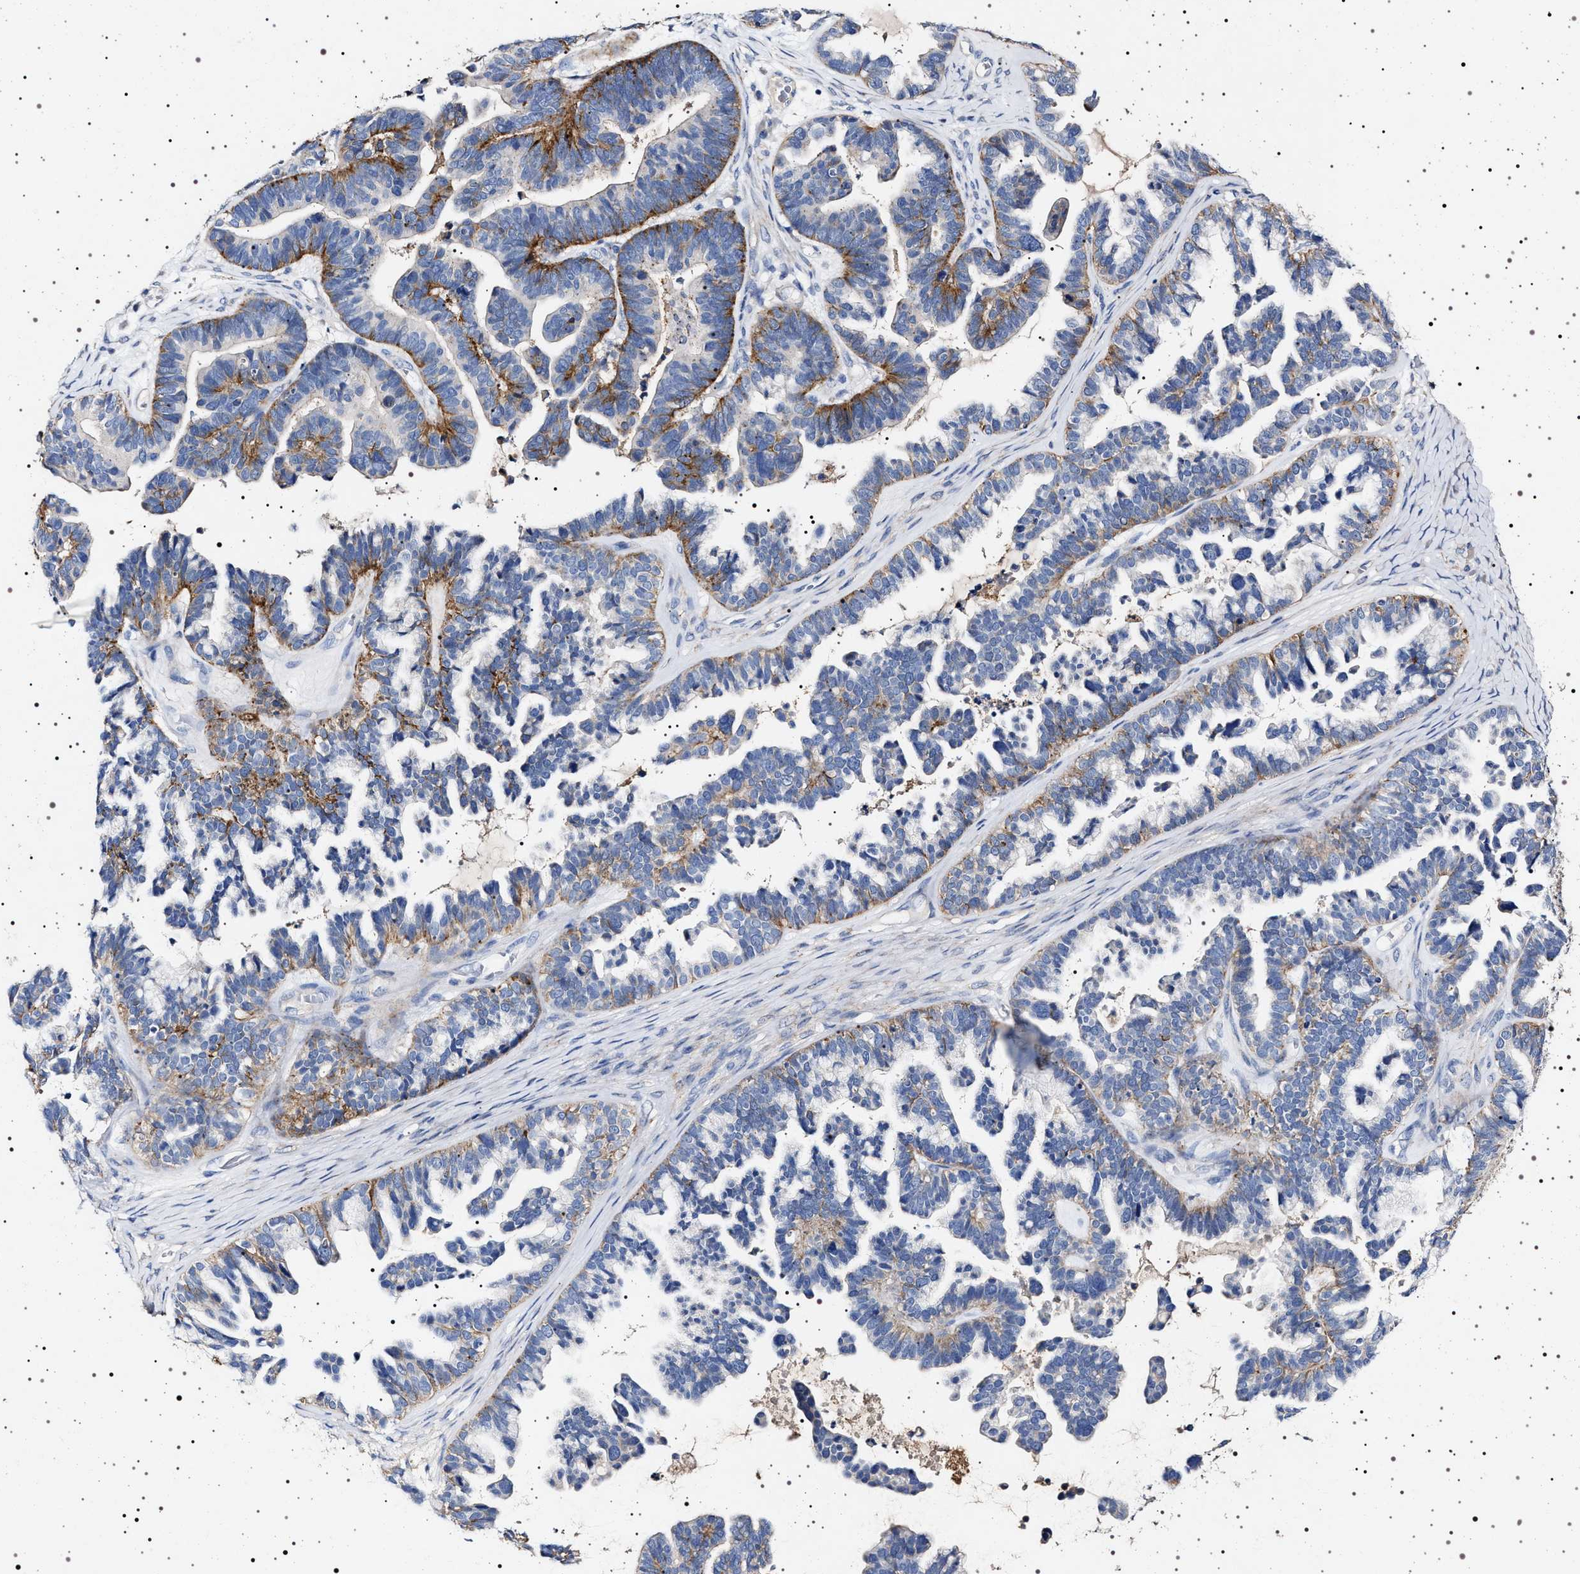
{"staining": {"intensity": "moderate", "quantity": "25%-75%", "location": "cytoplasmic/membranous"}, "tissue": "ovarian cancer", "cell_type": "Tumor cells", "image_type": "cancer", "snomed": [{"axis": "morphology", "description": "Cystadenocarcinoma, serous, NOS"}, {"axis": "topography", "description": "Ovary"}], "caption": "DAB immunohistochemical staining of human ovarian cancer (serous cystadenocarcinoma) displays moderate cytoplasmic/membranous protein positivity in approximately 25%-75% of tumor cells. Using DAB (3,3'-diaminobenzidine) (brown) and hematoxylin (blue) stains, captured at high magnification using brightfield microscopy.", "gene": "NAALADL2", "patient": {"sex": "female", "age": 56}}